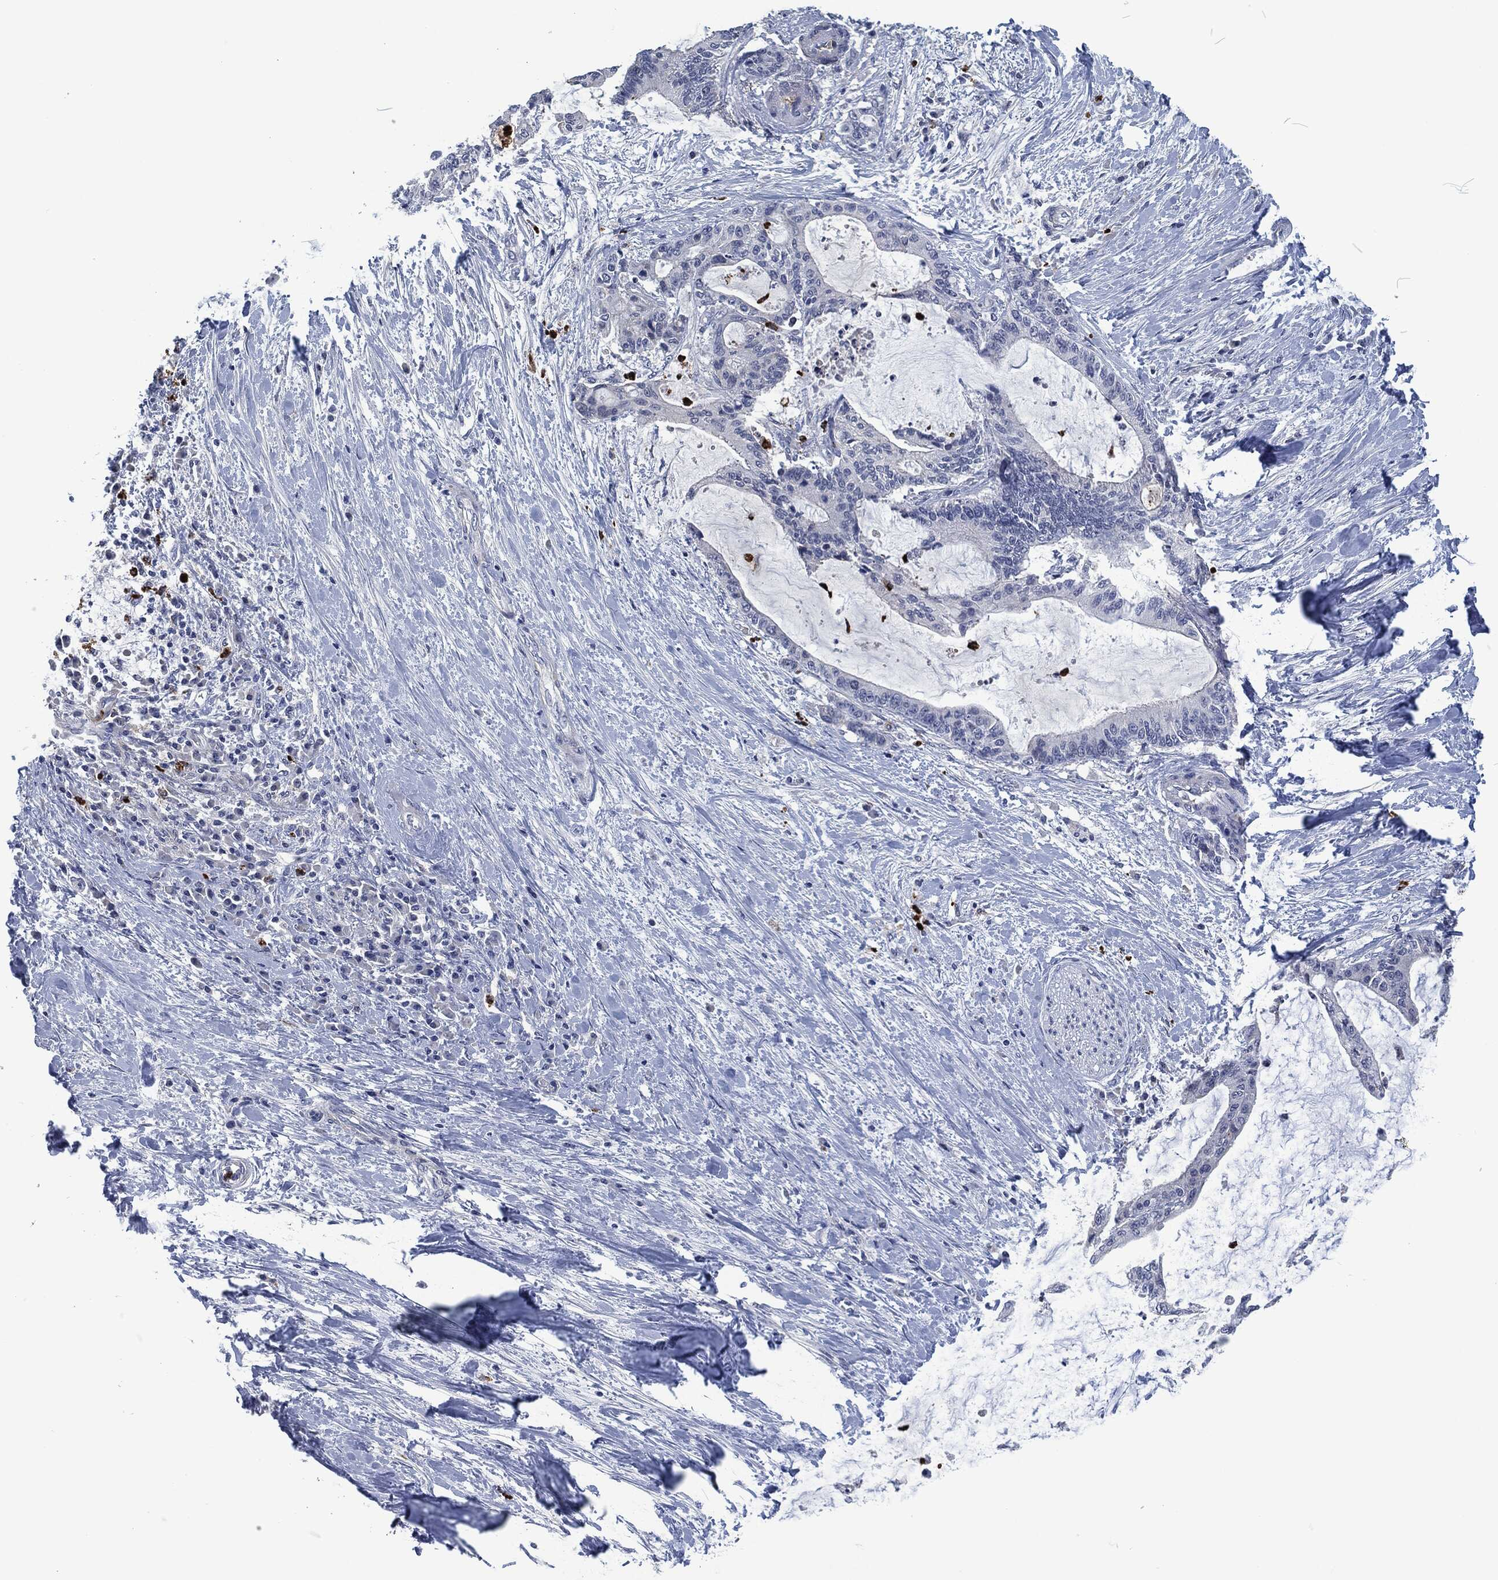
{"staining": {"intensity": "negative", "quantity": "none", "location": "none"}, "tissue": "liver cancer", "cell_type": "Tumor cells", "image_type": "cancer", "snomed": [{"axis": "morphology", "description": "Cholangiocarcinoma"}, {"axis": "topography", "description": "Liver"}], "caption": "High magnification brightfield microscopy of liver cancer stained with DAB (brown) and counterstained with hematoxylin (blue): tumor cells show no significant expression.", "gene": "MPO", "patient": {"sex": "female", "age": 73}}